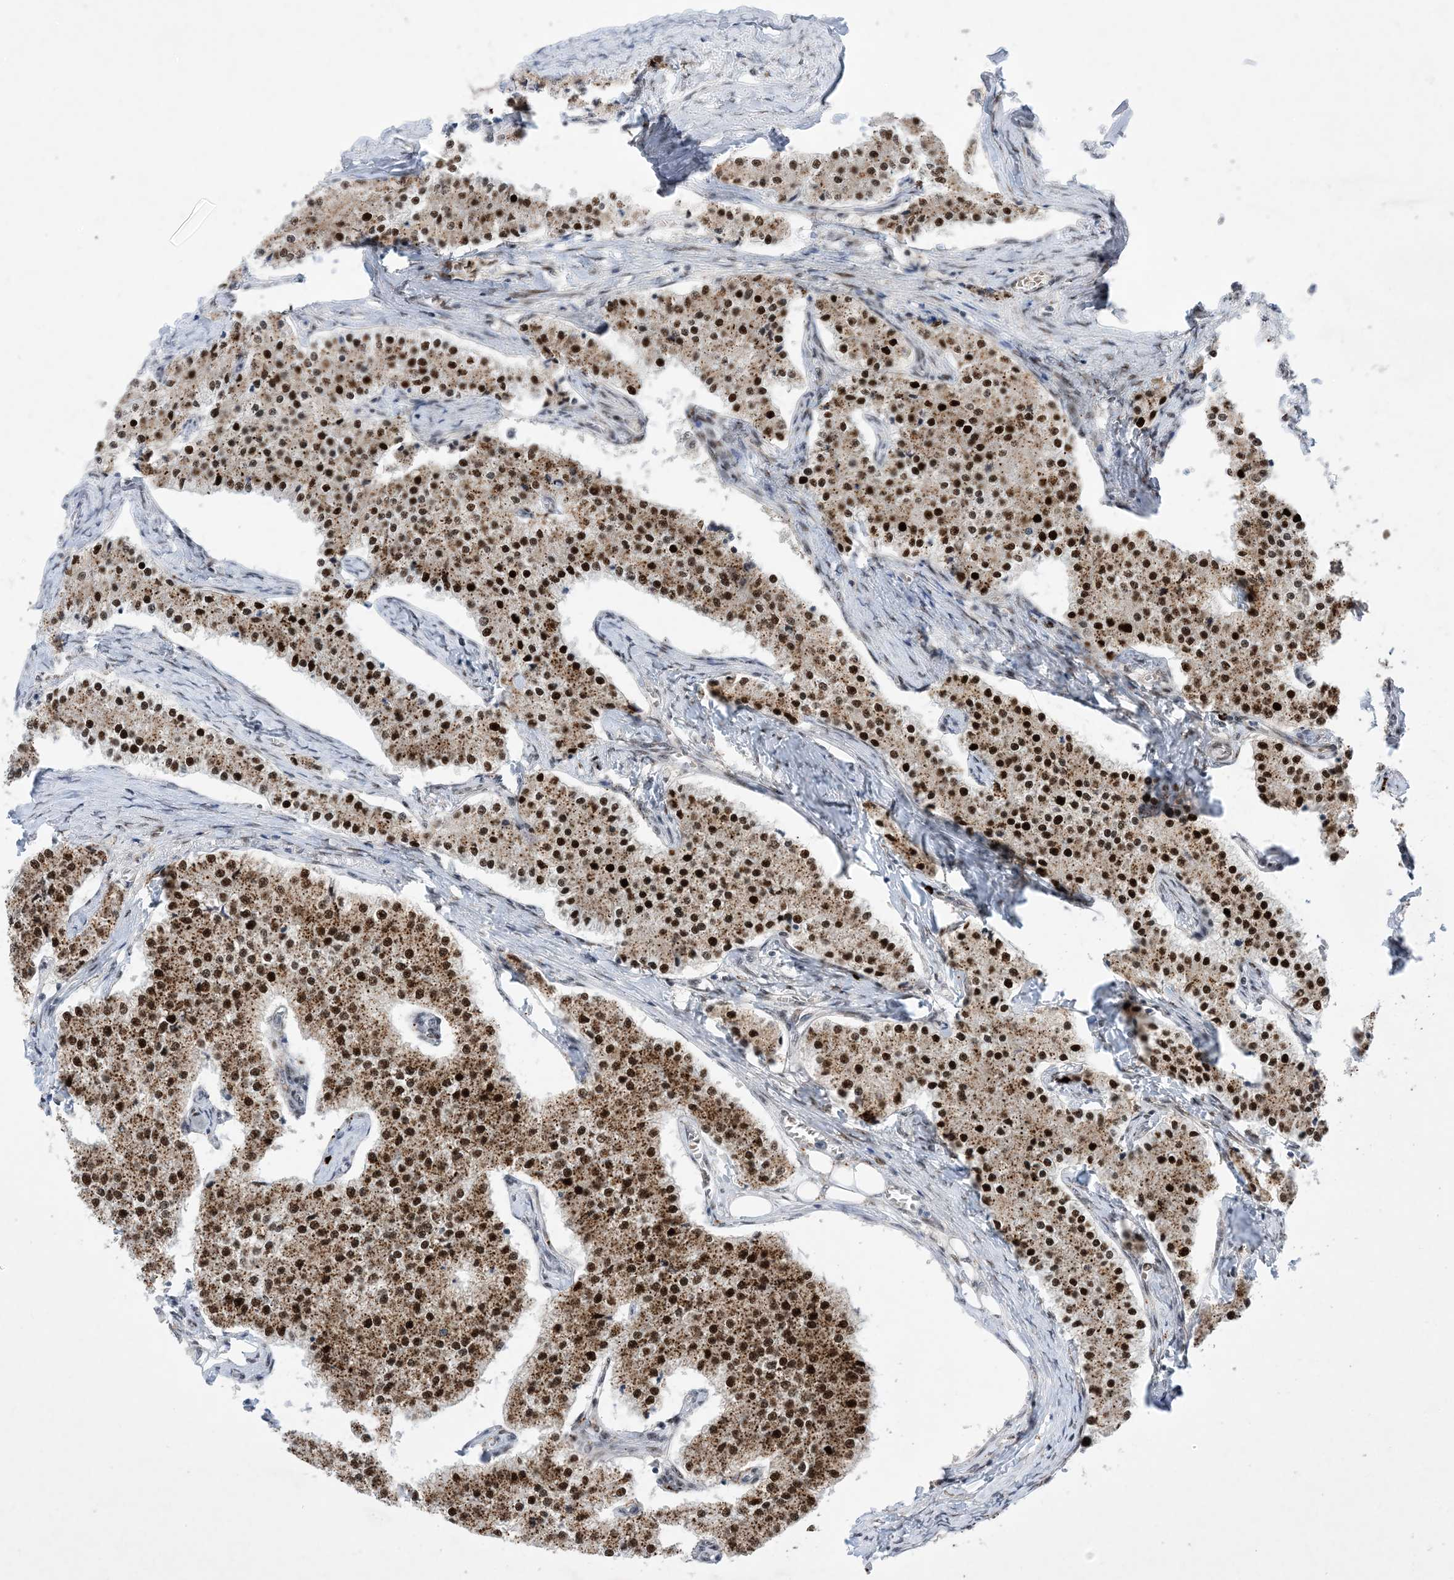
{"staining": {"intensity": "strong", "quantity": ">75%", "location": "nuclear"}, "tissue": "carcinoid", "cell_type": "Tumor cells", "image_type": "cancer", "snomed": [{"axis": "morphology", "description": "Carcinoid, malignant, NOS"}, {"axis": "topography", "description": "Colon"}], "caption": "Carcinoid tissue demonstrates strong nuclear positivity in about >75% of tumor cells, visualized by immunohistochemistry.", "gene": "TSPYL1", "patient": {"sex": "female", "age": 52}}